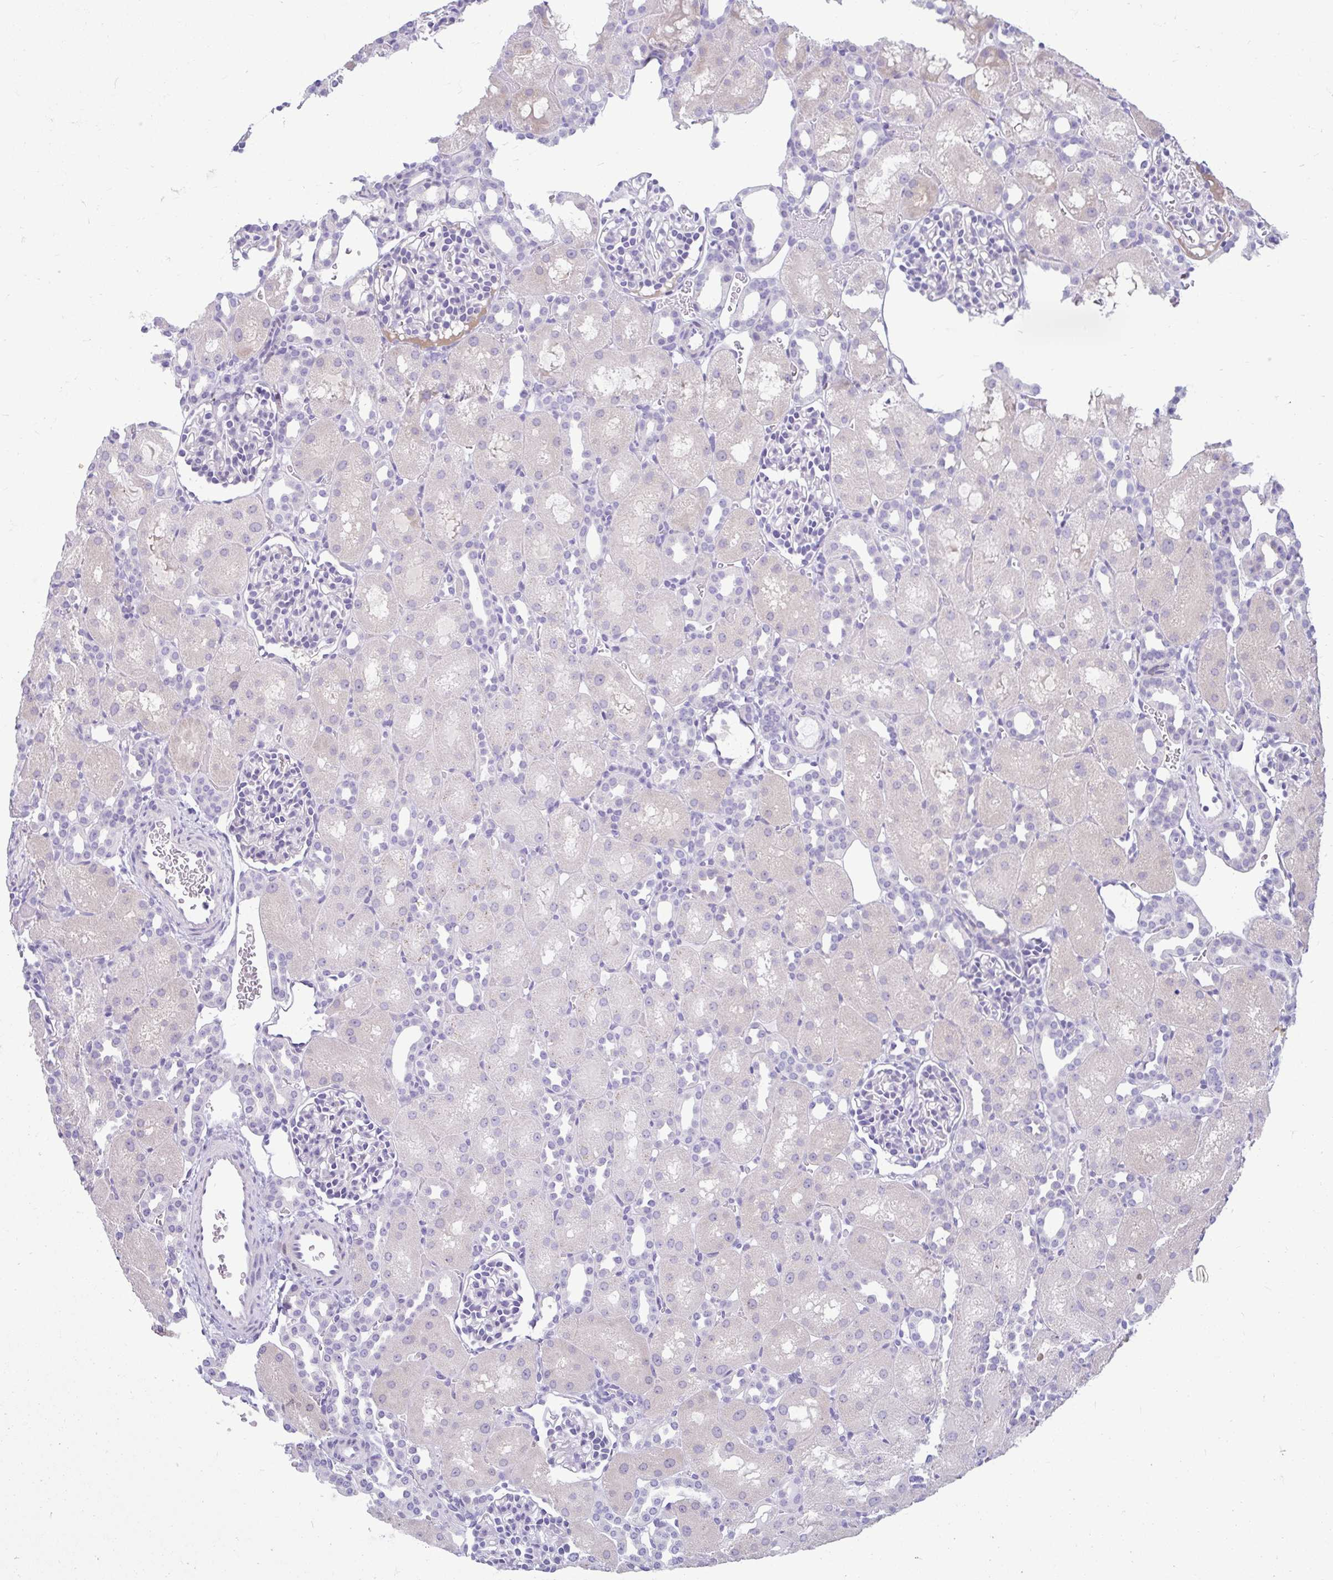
{"staining": {"intensity": "negative", "quantity": "none", "location": "none"}, "tissue": "kidney", "cell_type": "Cells in glomeruli", "image_type": "normal", "snomed": [{"axis": "morphology", "description": "Normal tissue, NOS"}, {"axis": "topography", "description": "Kidney"}], "caption": "This is a image of immunohistochemistry staining of unremarkable kidney, which shows no expression in cells in glomeruli.", "gene": "SERPINI1", "patient": {"sex": "male", "age": 1}}